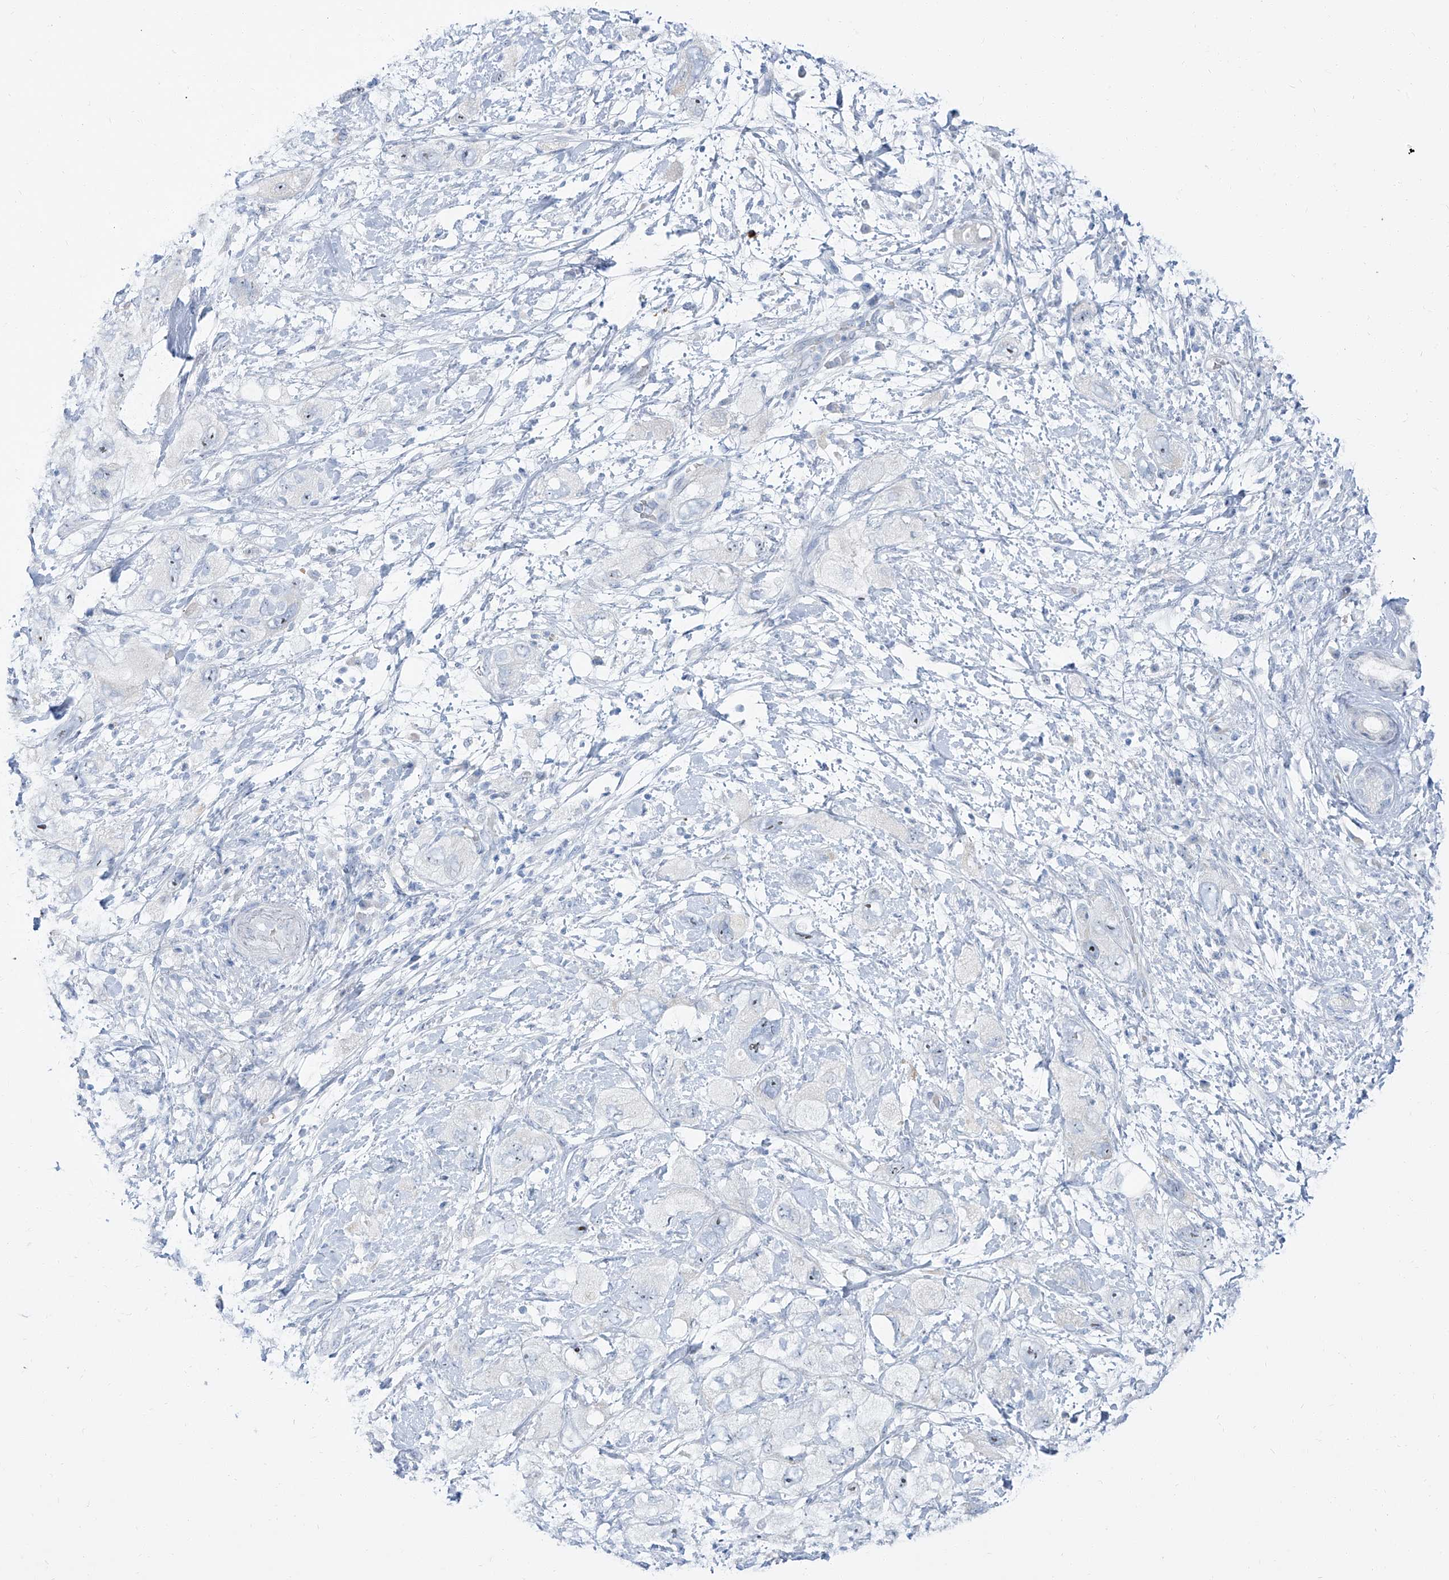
{"staining": {"intensity": "negative", "quantity": "none", "location": "none"}, "tissue": "pancreatic cancer", "cell_type": "Tumor cells", "image_type": "cancer", "snomed": [{"axis": "morphology", "description": "Adenocarcinoma, NOS"}, {"axis": "topography", "description": "Pancreas"}], "caption": "IHC histopathology image of neoplastic tissue: pancreatic cancer (adenocarcinoma) stained with DAB (3,3'-diaminobenzidine) exhibits no significant protein staining in tumor cells.", "gene": "TXLNB", "patient": {"sex": "female", "age": 73}}